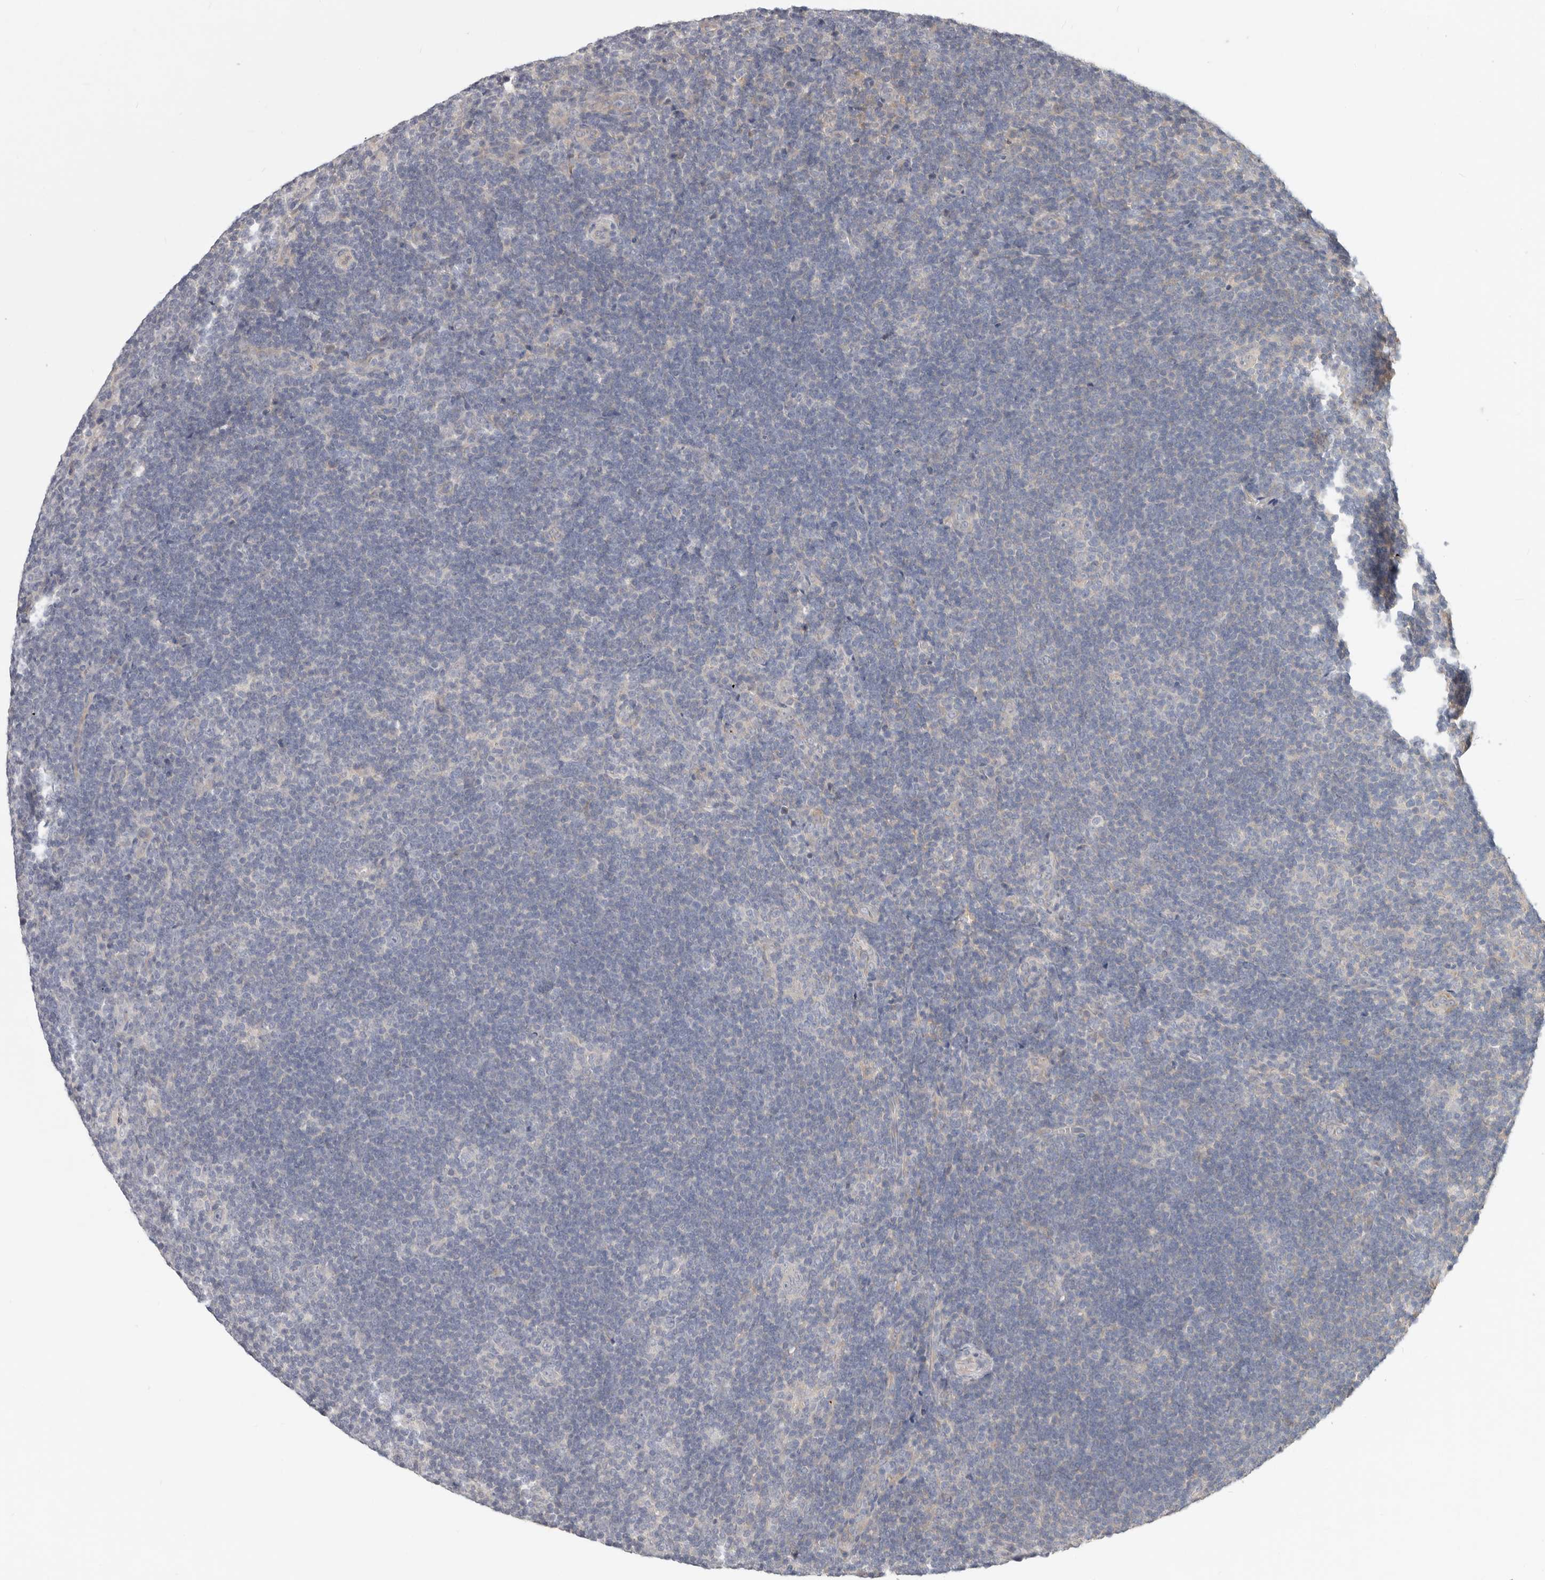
{"staining": {"intensity": "negative", "quantity": "none", "location": "none"}, "tissue": "lymphoma", "cell_type": "Tumor cells", "image_type": "cancer", "snomed": [{"axis": "morphology", "description": "Hodgkin's disease, NOS"}, {"axis": "topography", "description": "Lymph node"}], "caption": "Immunohistochemical staining of Hodgkin's disease shows no significant staining in tumor cells. Nuclei are stained in blue.", "gene": "WDR77", "patient": {"sex": "female", "age": 57}}